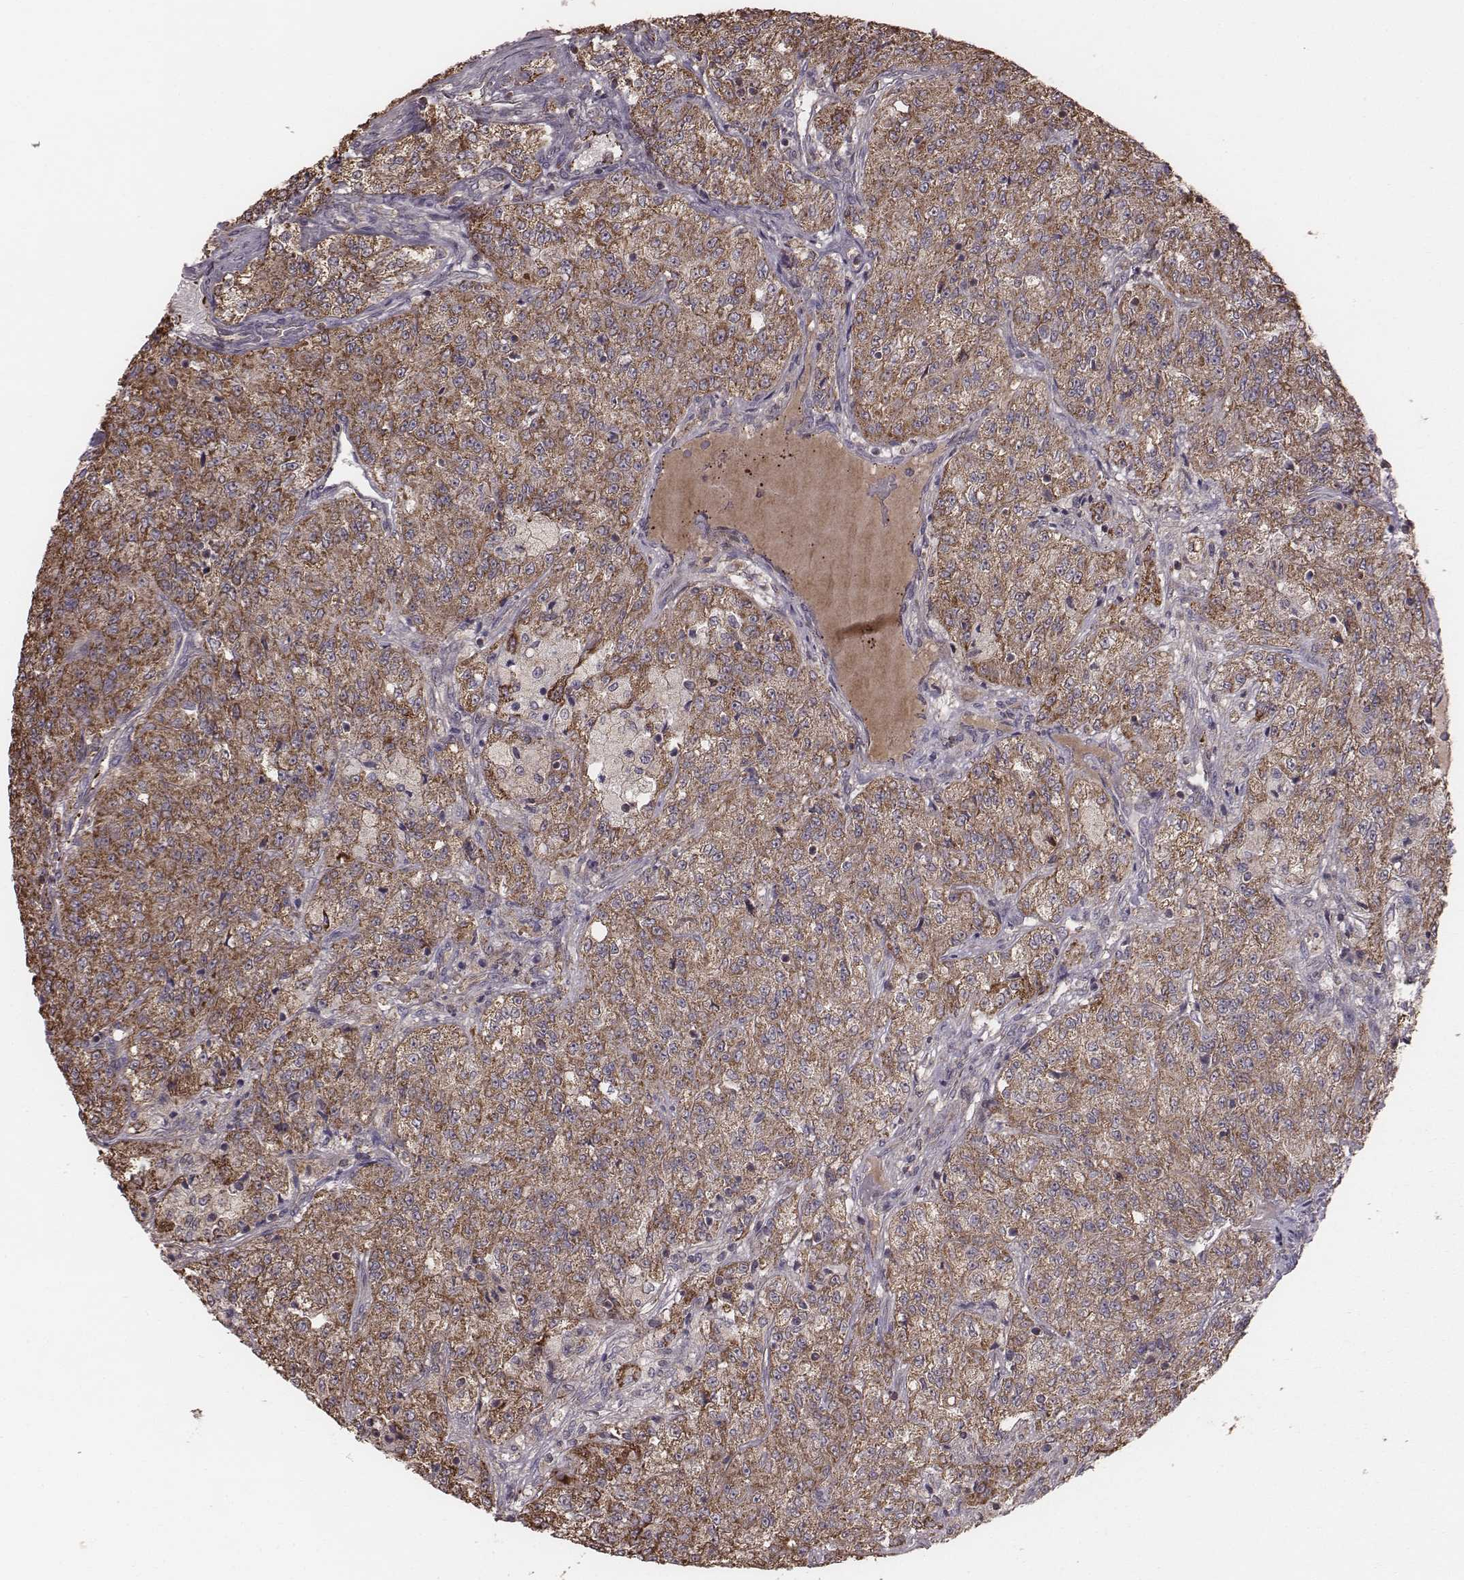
{"staining": {"intensity": "strong", "quantity": ">75%", "location": "cytoplasmic/membranous"}, "tissue": "renal cancer", "cell_type": "Tumor cells", "image_type": "cancer", "snomed": [{"axis": "morphology", "description": "Adenocarcinoma, NOS"}, {"axis": "topography", "description": "Kidney"}], "caption": "A histopathology image of human renal cancer (adenocarcinoma) stained for a protein demonstrates strong cytoplasmic/membranous brown staining in tumor cells. (DAB (3,3'-diaminobenzidine) IHC with brightfield microscopy, high magnification).", "gene": "PDCD2L", "patient": {"sex": "female", "age": 63}}